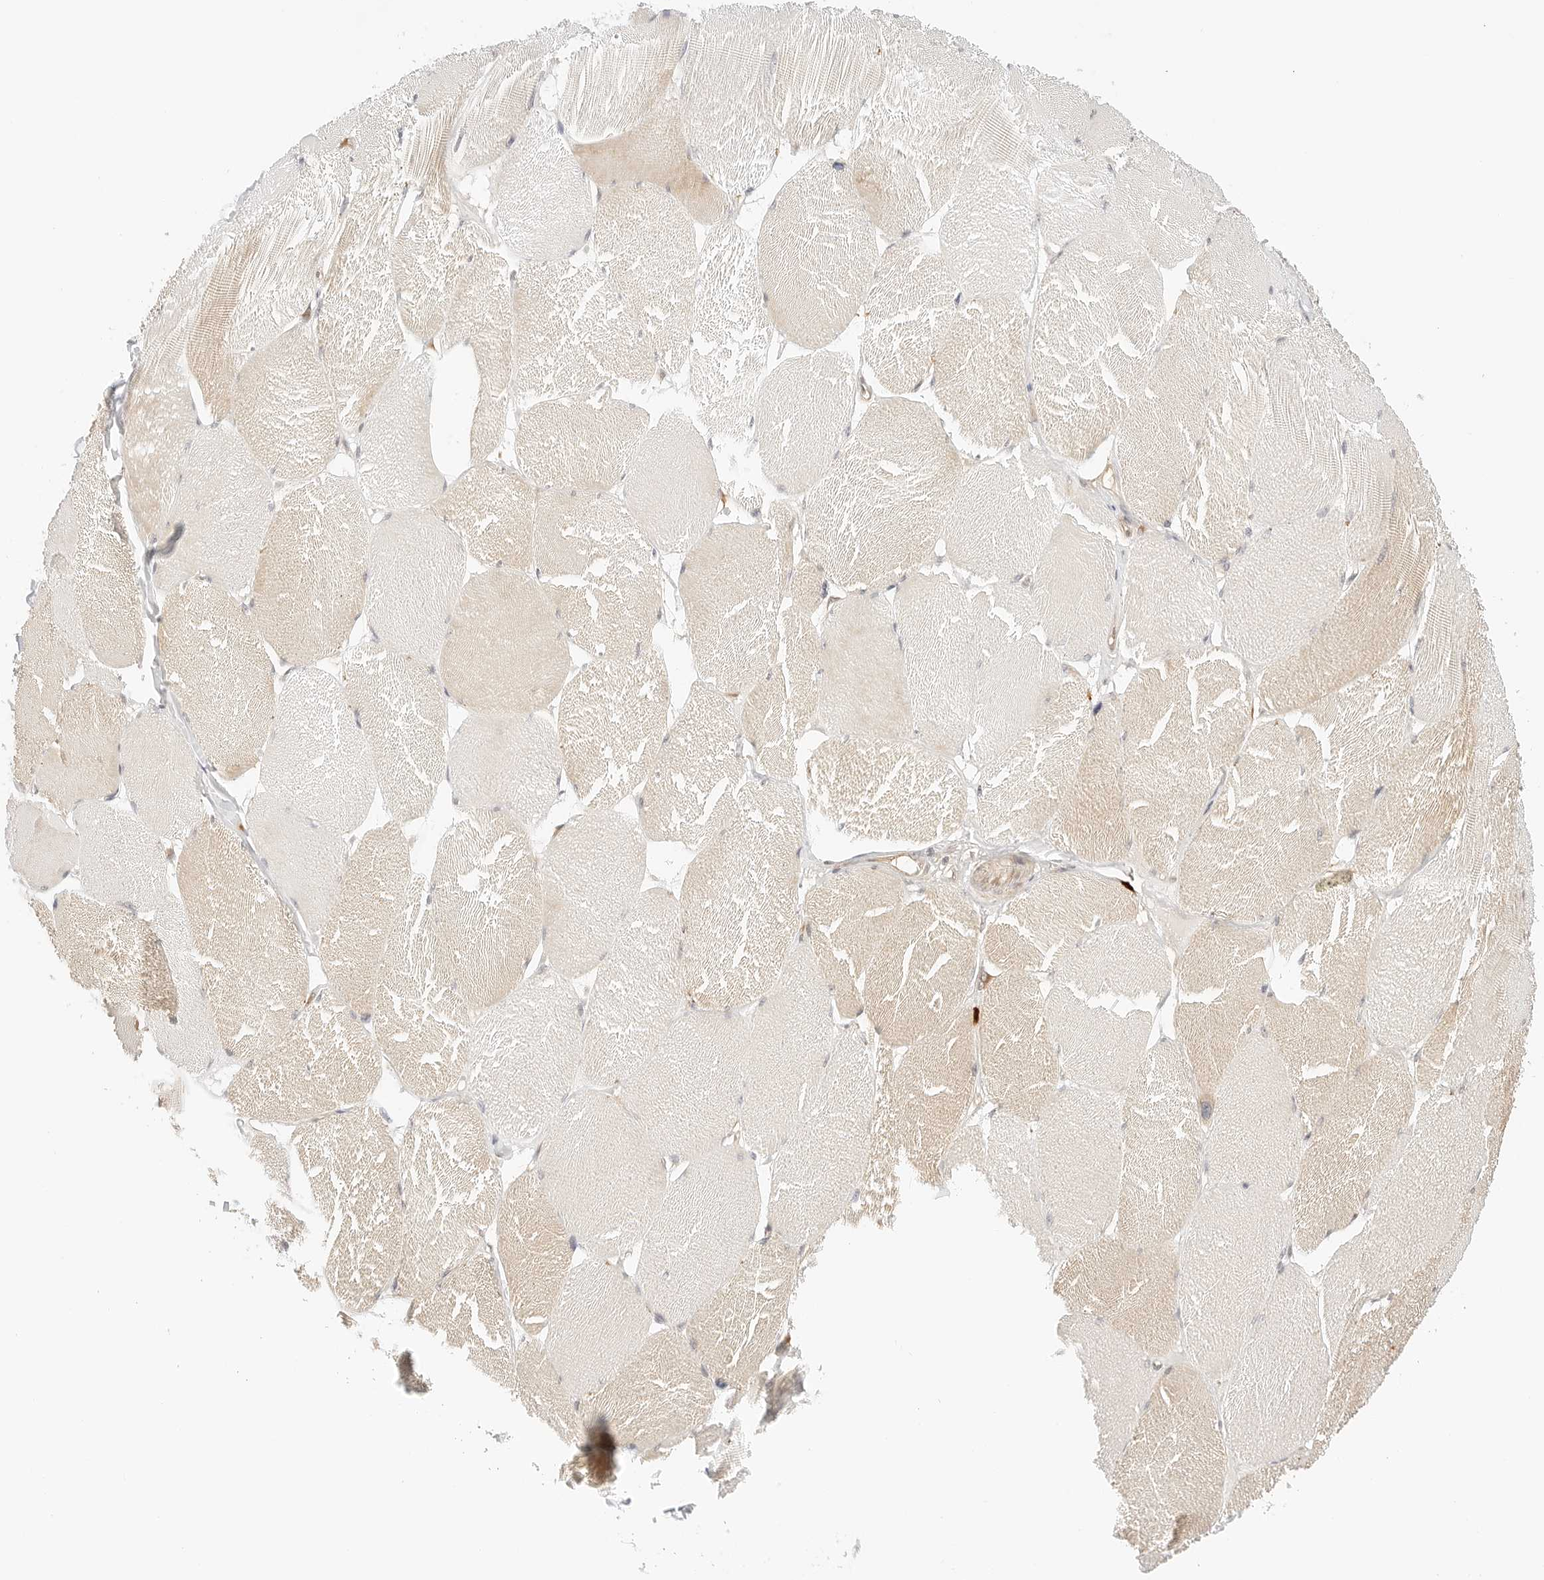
{"staining": {"intensity": "weak", "quantity": "<25%", "location": "cytoplasmic/membranous"}, "tissue": "skeletal muscle", "cell_type": "Myocytes", "image_type": "normal", "snomed": [{"axis": "morphology", "description": "Normal tissue, NOS"}, {"axis": "topography", "description": "Skin"}, {"axis": "topography", "description": "Skeletal muscle"}], "caption": "Normal skeletal muscle was stained to show a protein in brown. There is no significant staining in myocytes. The staining was performed using DAB to visualize the protein expression in brown, while the nuclei were stained in blue with hematoxylin (Magnification: 20x).", "gene": "TEKT2", "patient": {"sex": "male", "age": 83}}